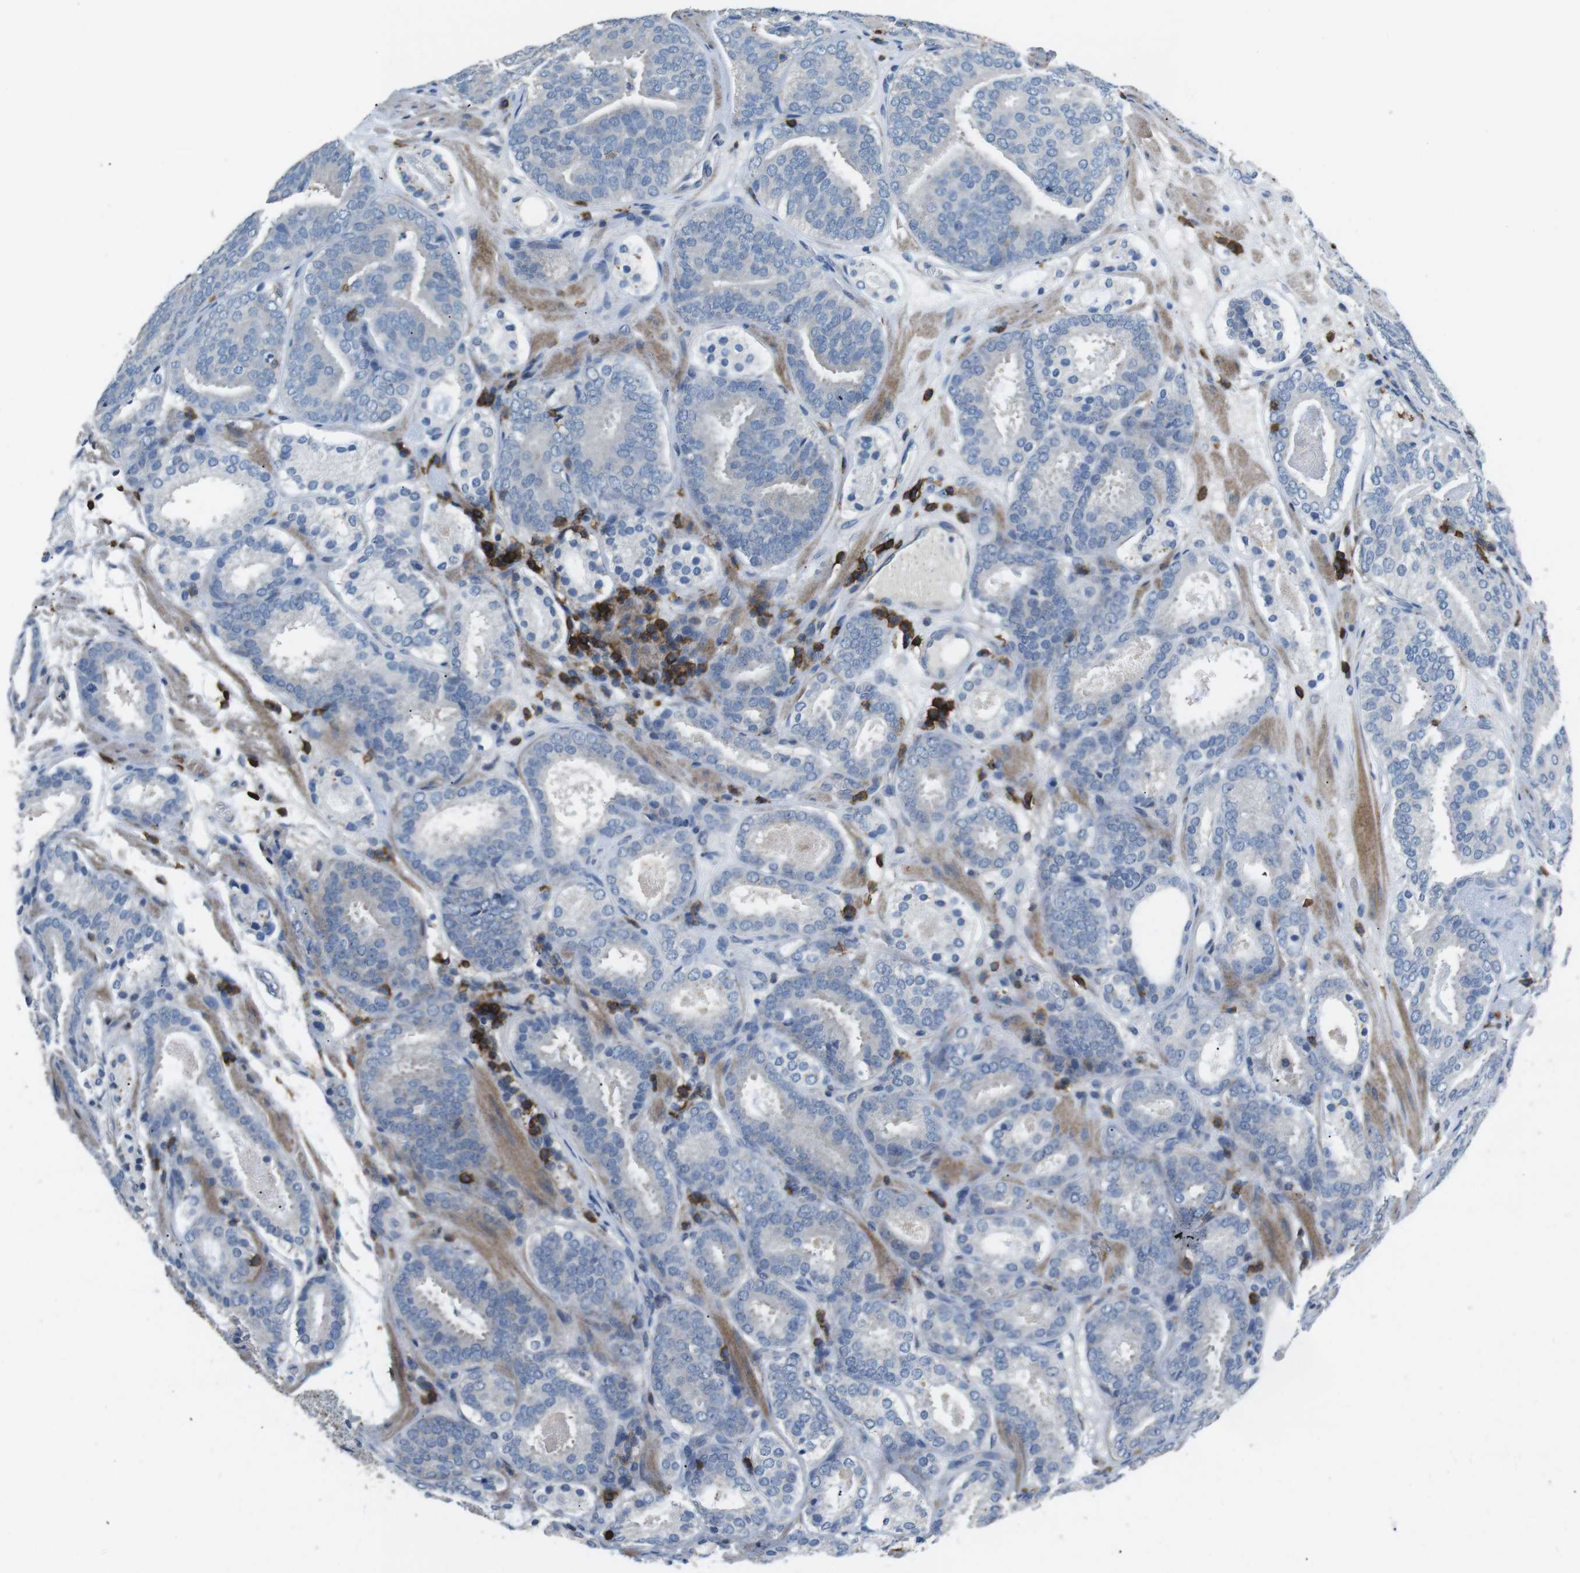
{"staining": {"intensity": "negative", "quantity": "none", "location": "none"}, "tissue": "prostate cancer", "cell_type": "Tumor cells", "image_type": "cancer", "snomed": [{"axis": "morphology", "description": "Adenocarcinoma, Low grade"}, {"axis": "topography", "description": "Prostate"}], "caption": "IHC histopathology image of human prostate cancer stained for a protein (brown), which displays no expression in tumor cells.", "gene": "CD6", "patient": {"sex": "male", "age": 69}}